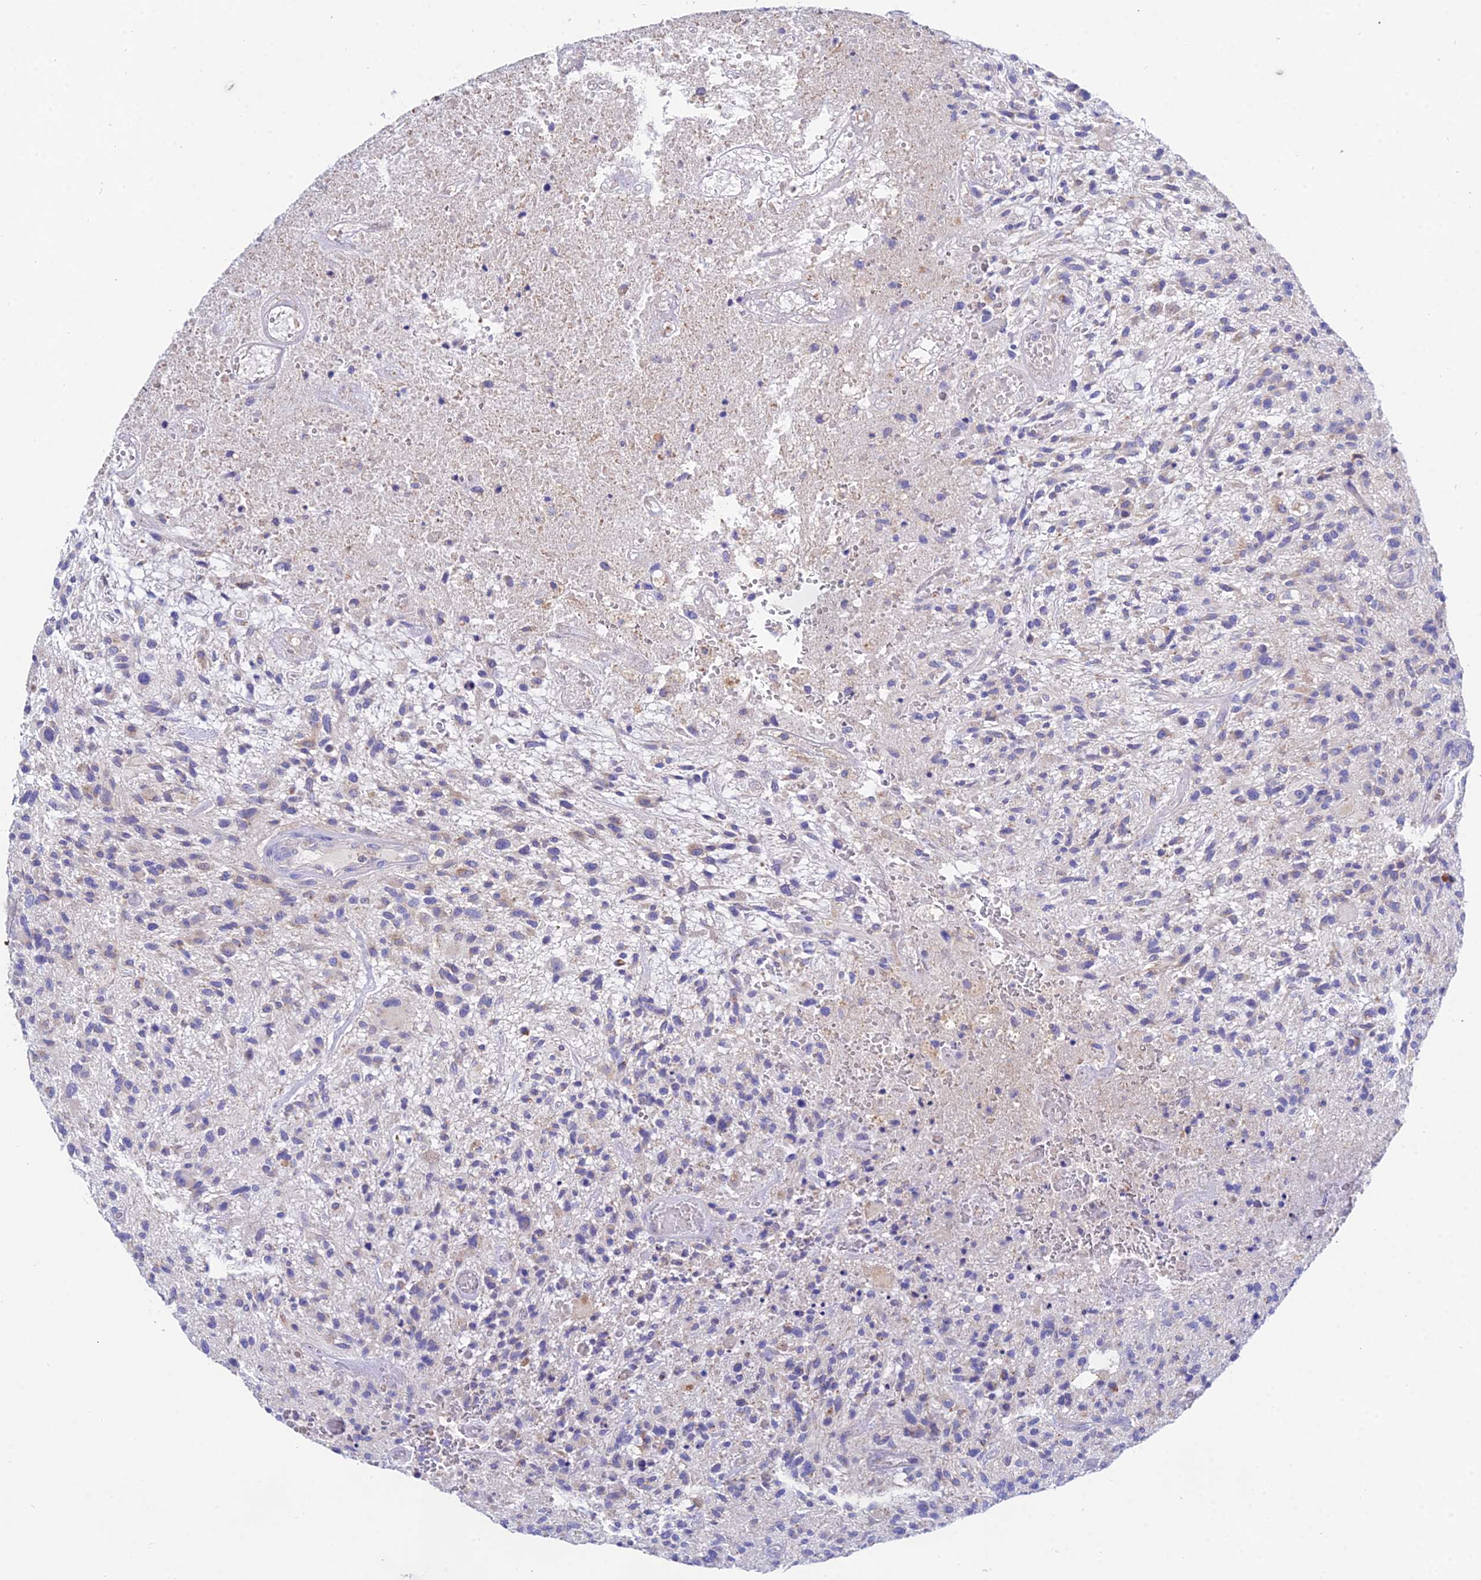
{"staining": {"intensity": "negative", "quantity": "none", "location": "none"}, "tissue": "glioma", "cell_type": "Tumor cells", "image_type": "cancer", "snomed": [{"axis": "morphology", "description": "Glioma, malignant, High grade"}, {"axis": "topography", "description": "Brain"}], "caption": "This is an immunohistochemistry (IHC) photomicrograph of malignant glioma (high-grade). There is no positivity in tumor cells.", "gene": "PPP2R2C", "patient": {"sex": "male", "age": 47}}